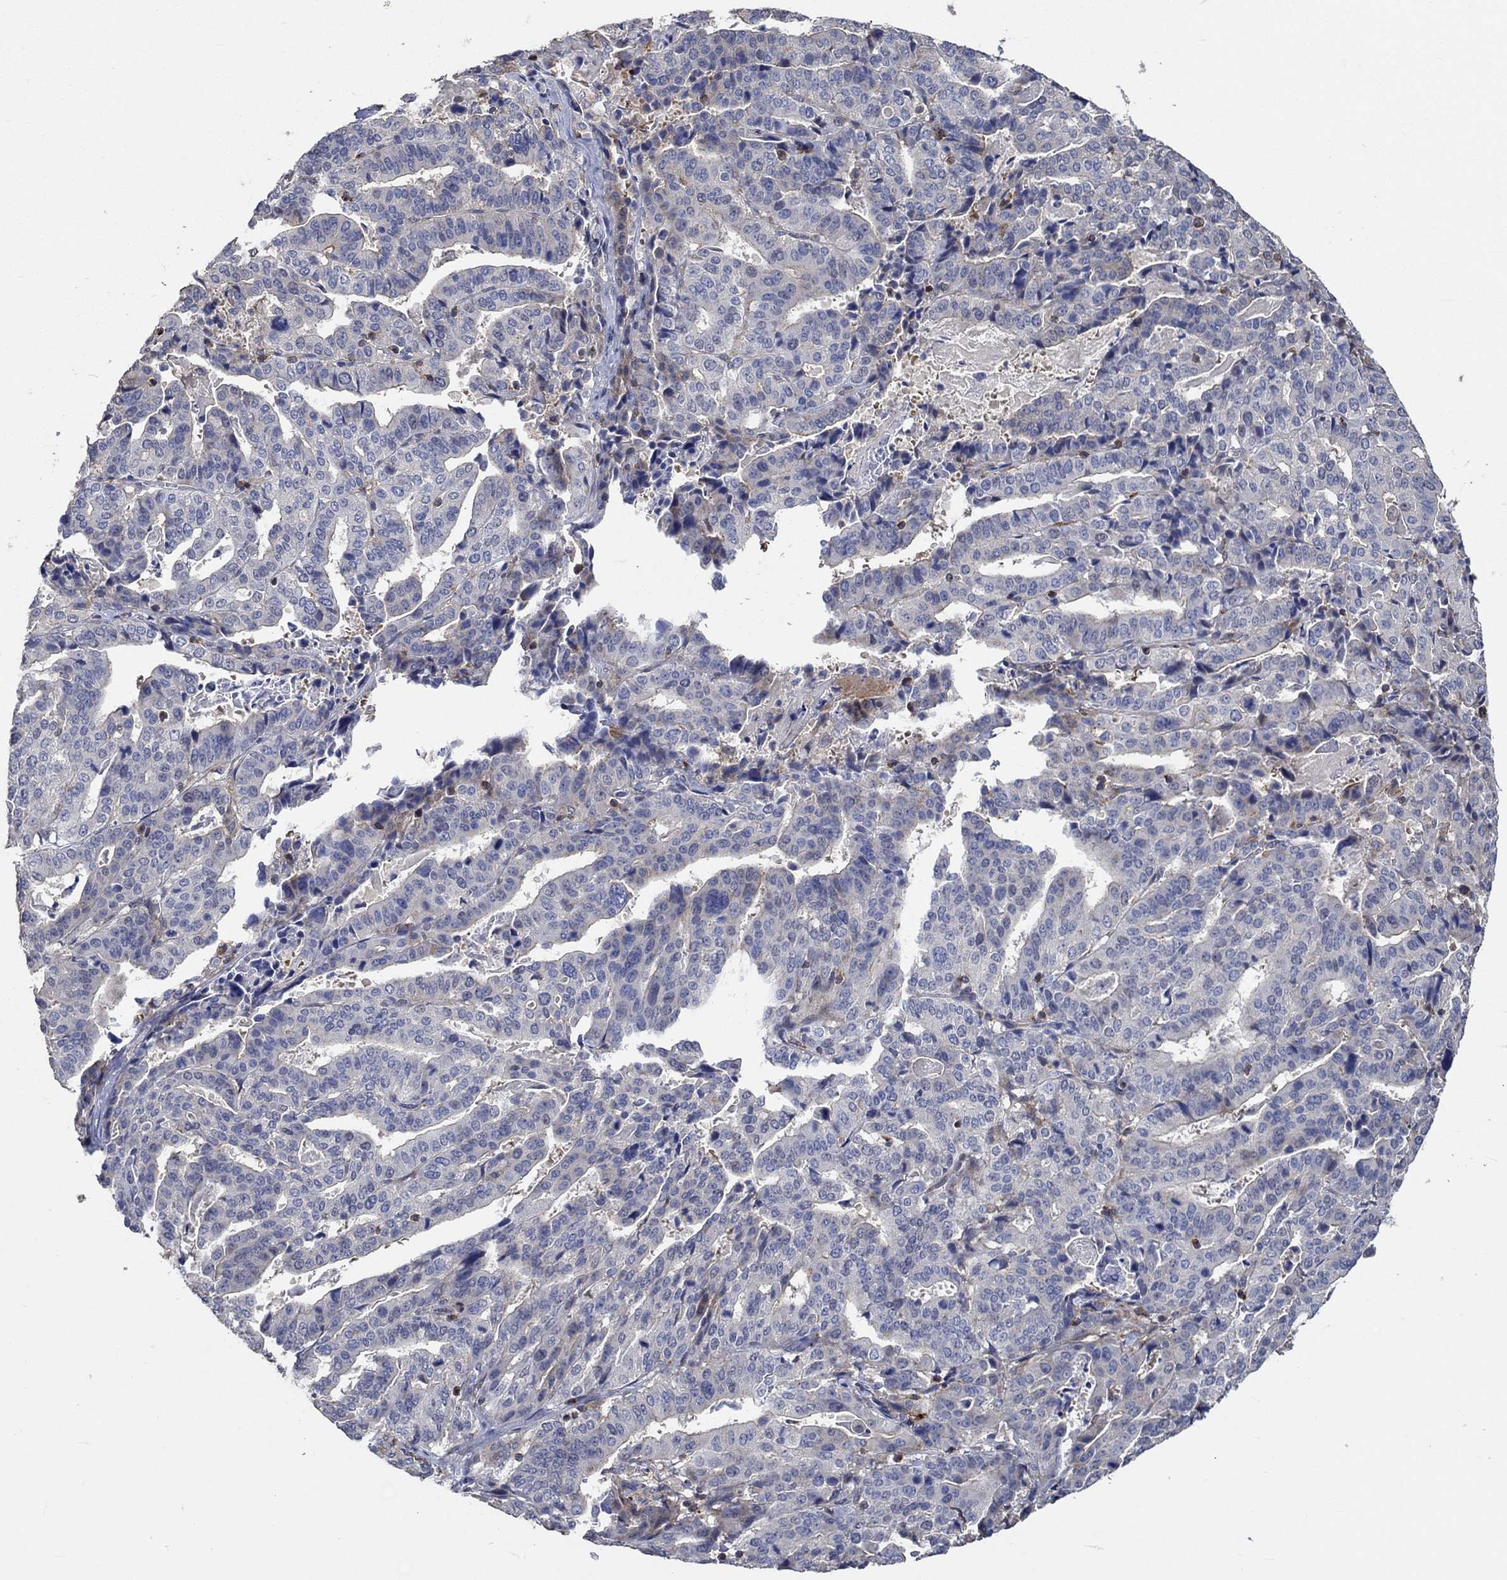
{"staining": {"intensity": "negative", "quantity": "none", "location": "none"}, "tissue": "stomach cancer", "cell_type": "Tumor cells", "image_type": "cancer", "snomed": [{"axis": "morphology", "description": "Adenocarcinoma, NOS"}, {"axis": "topography", "description": "Stomach"}], "caption": "Tumor cells show no significant protein positivity in stomach cancer (adenocarcinoma).", "gene": "TNFAIP8L3", "patient": {"sex": "male", "age": 48}}